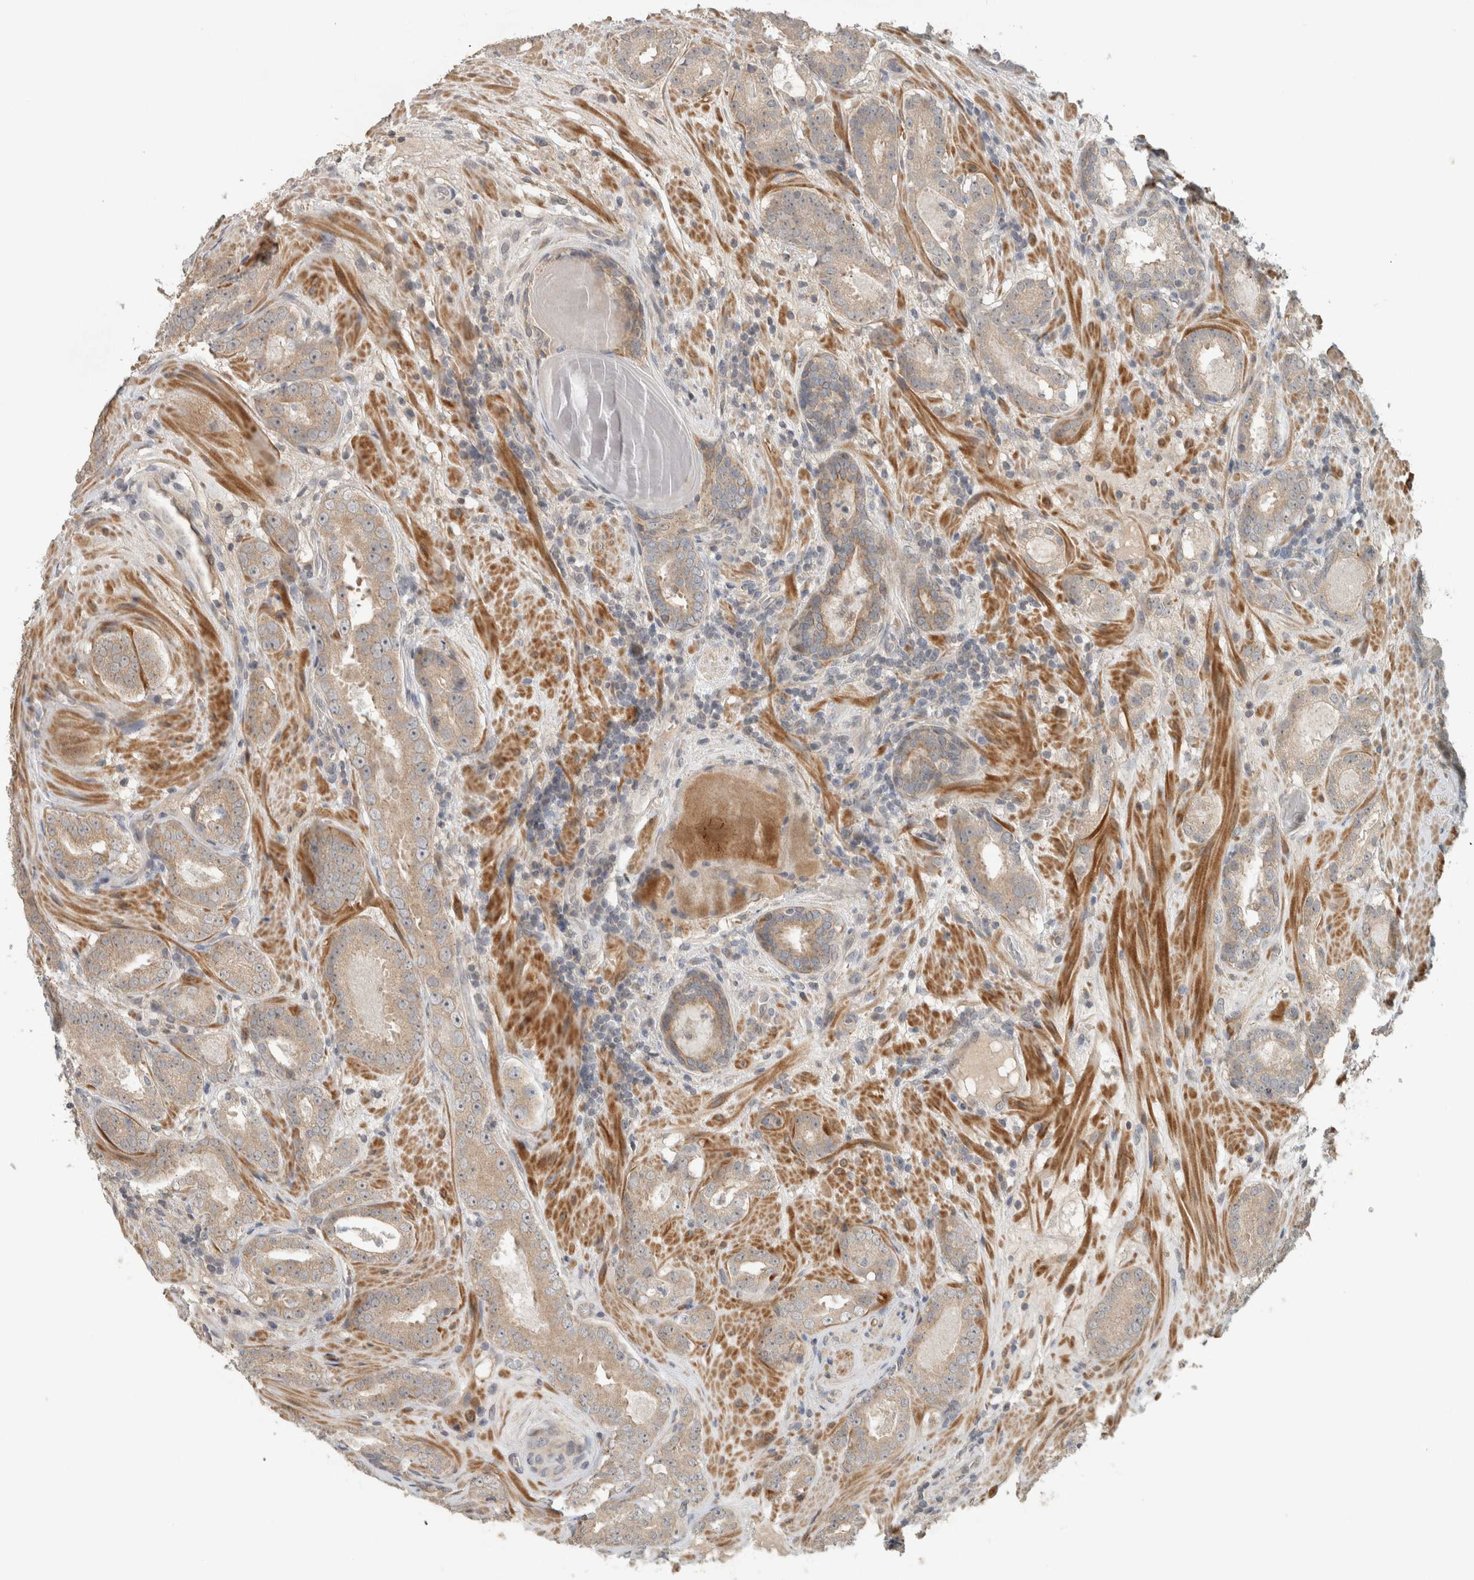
{"staining": {"intensity": "weak", "quantity": "<25%", "location": "cytoplasmic/membranous,nuclear"}, "tissue": "prostate cancer", "cell_type": "Tumor cells", "image_type": "cancer", "snomed": [{"axis": "morphology", "description": "Adenocarcinoma, Low grade"}, {"axis": "topography", "description": "Prostate"}], "caption": "This image is of prostate cancer (adenocarcinoma (low-grade)) stained with IHC to label a protein in brown with the nuclei are counter-stained blue. There is no expression in tumor cells.", "gene": "ERCC6L2", "patient": {"sex": "male", "age": 69}}